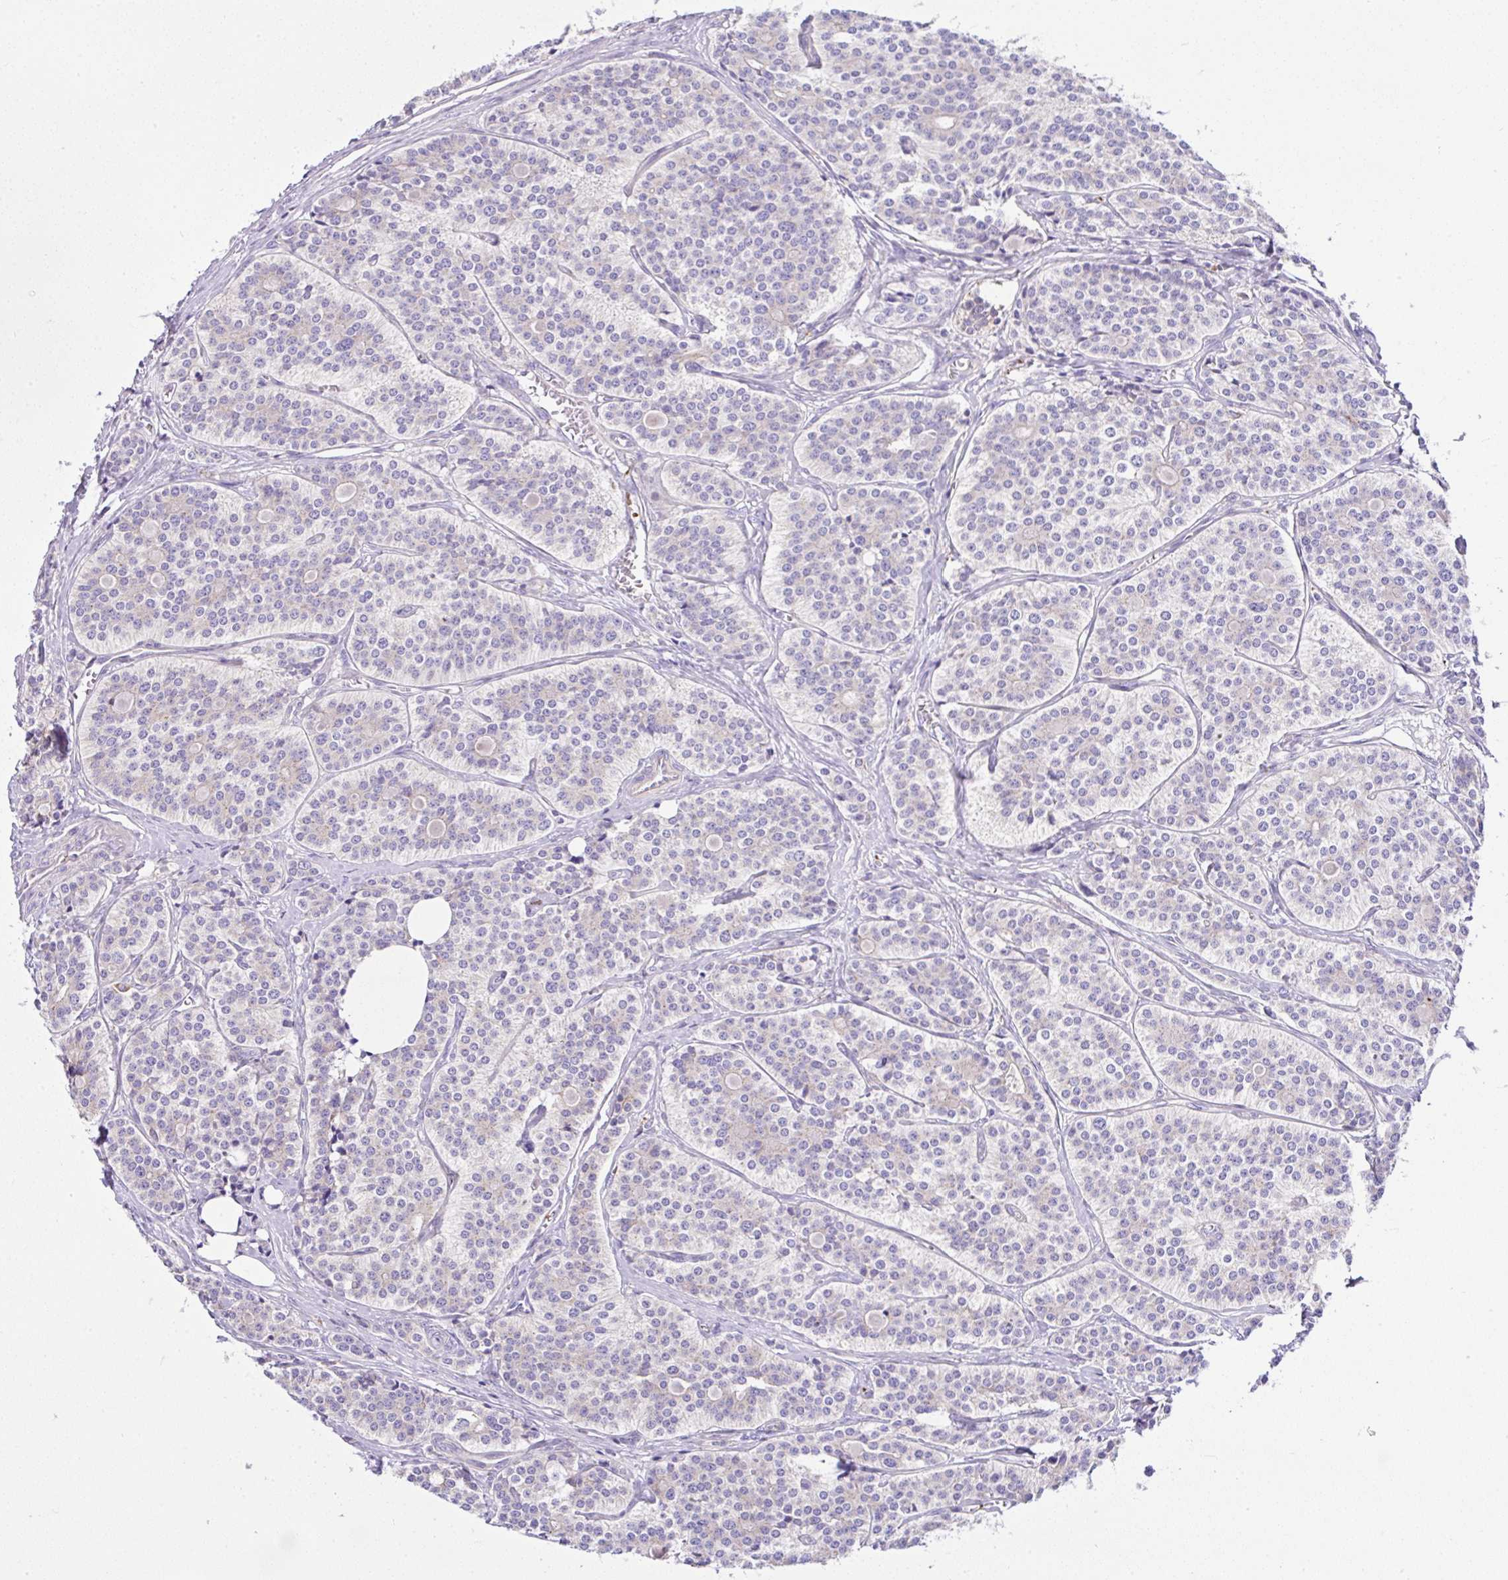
{"staining": {"intensity": "negative", "quantity": "none", "location": "none"}, "tissue": "carcinoid", "cell_type": "Tumor cells", "image_type": "cancer", "snomed": [{"axis": "morphology", "description": "Carcinoid, malignant, NOS"}, {"axis": "topography", "description": "Small intestine"}], "caption": "IHC of malignant carcinoid exhibits no positivity in tumor cells.", "gene": "CCDC142", "patient": {"sex": "male", "age": 63}}